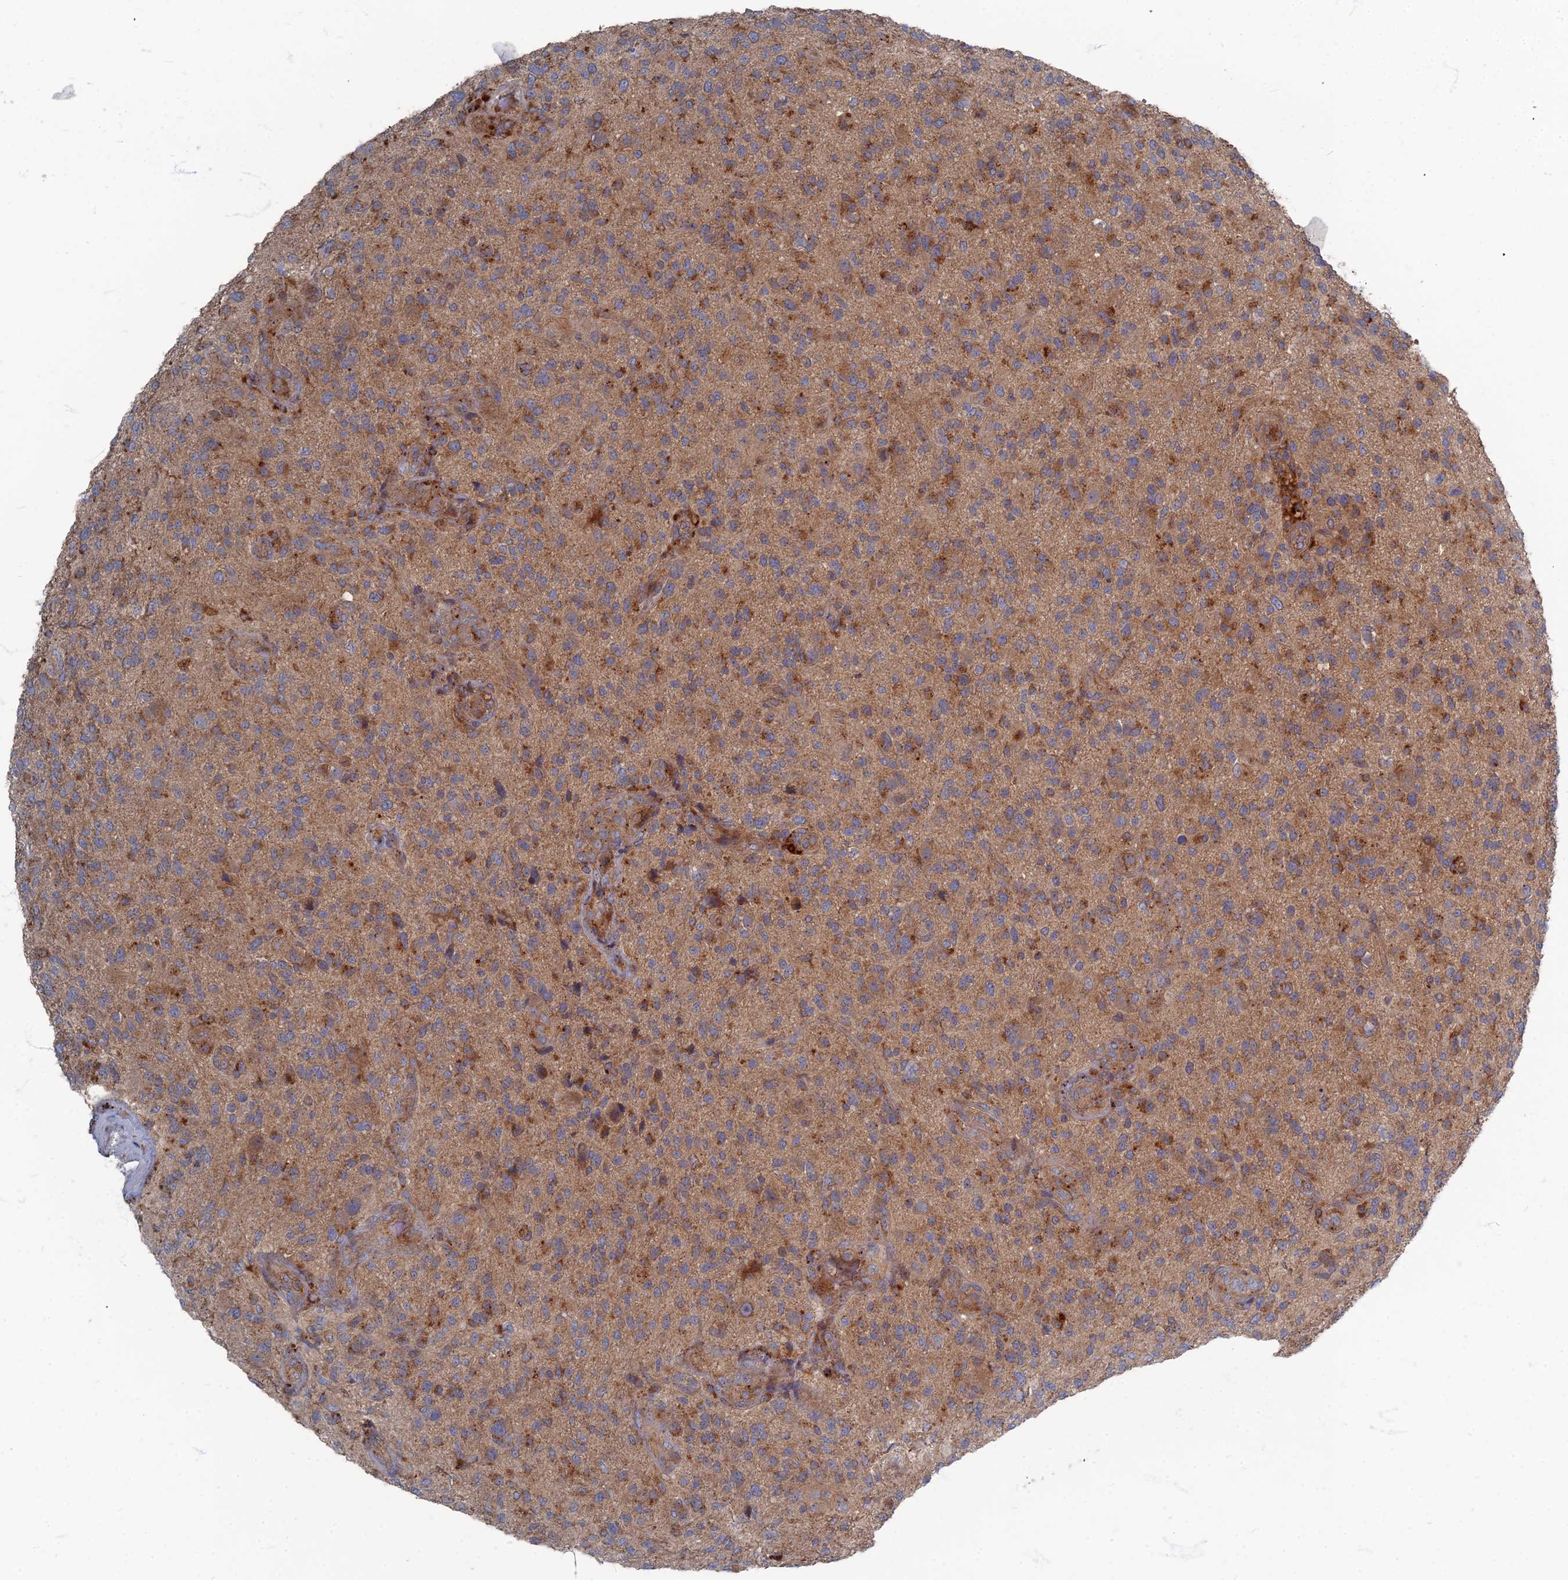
{"staining": {"intensity": "strong", "quantity": "<25%", "location": "cytoplasmic/membranous"}, "tissue": "glioma", "cell_type": "Tumor cells", "image_type": "cancer", "snomed": [{"axis": "morphology", "description": "Glioma, malignant, High grade"}, {"axis": "topography", "description": "Brain"}], "caption": "Protein expression analysis of malignant high-grade glioma reveals strong cytoplasmic/membranous staining in about <25% of tumor cells.", "gene": "PPCDC", "patient": {"sex": "male", "age": 47}}